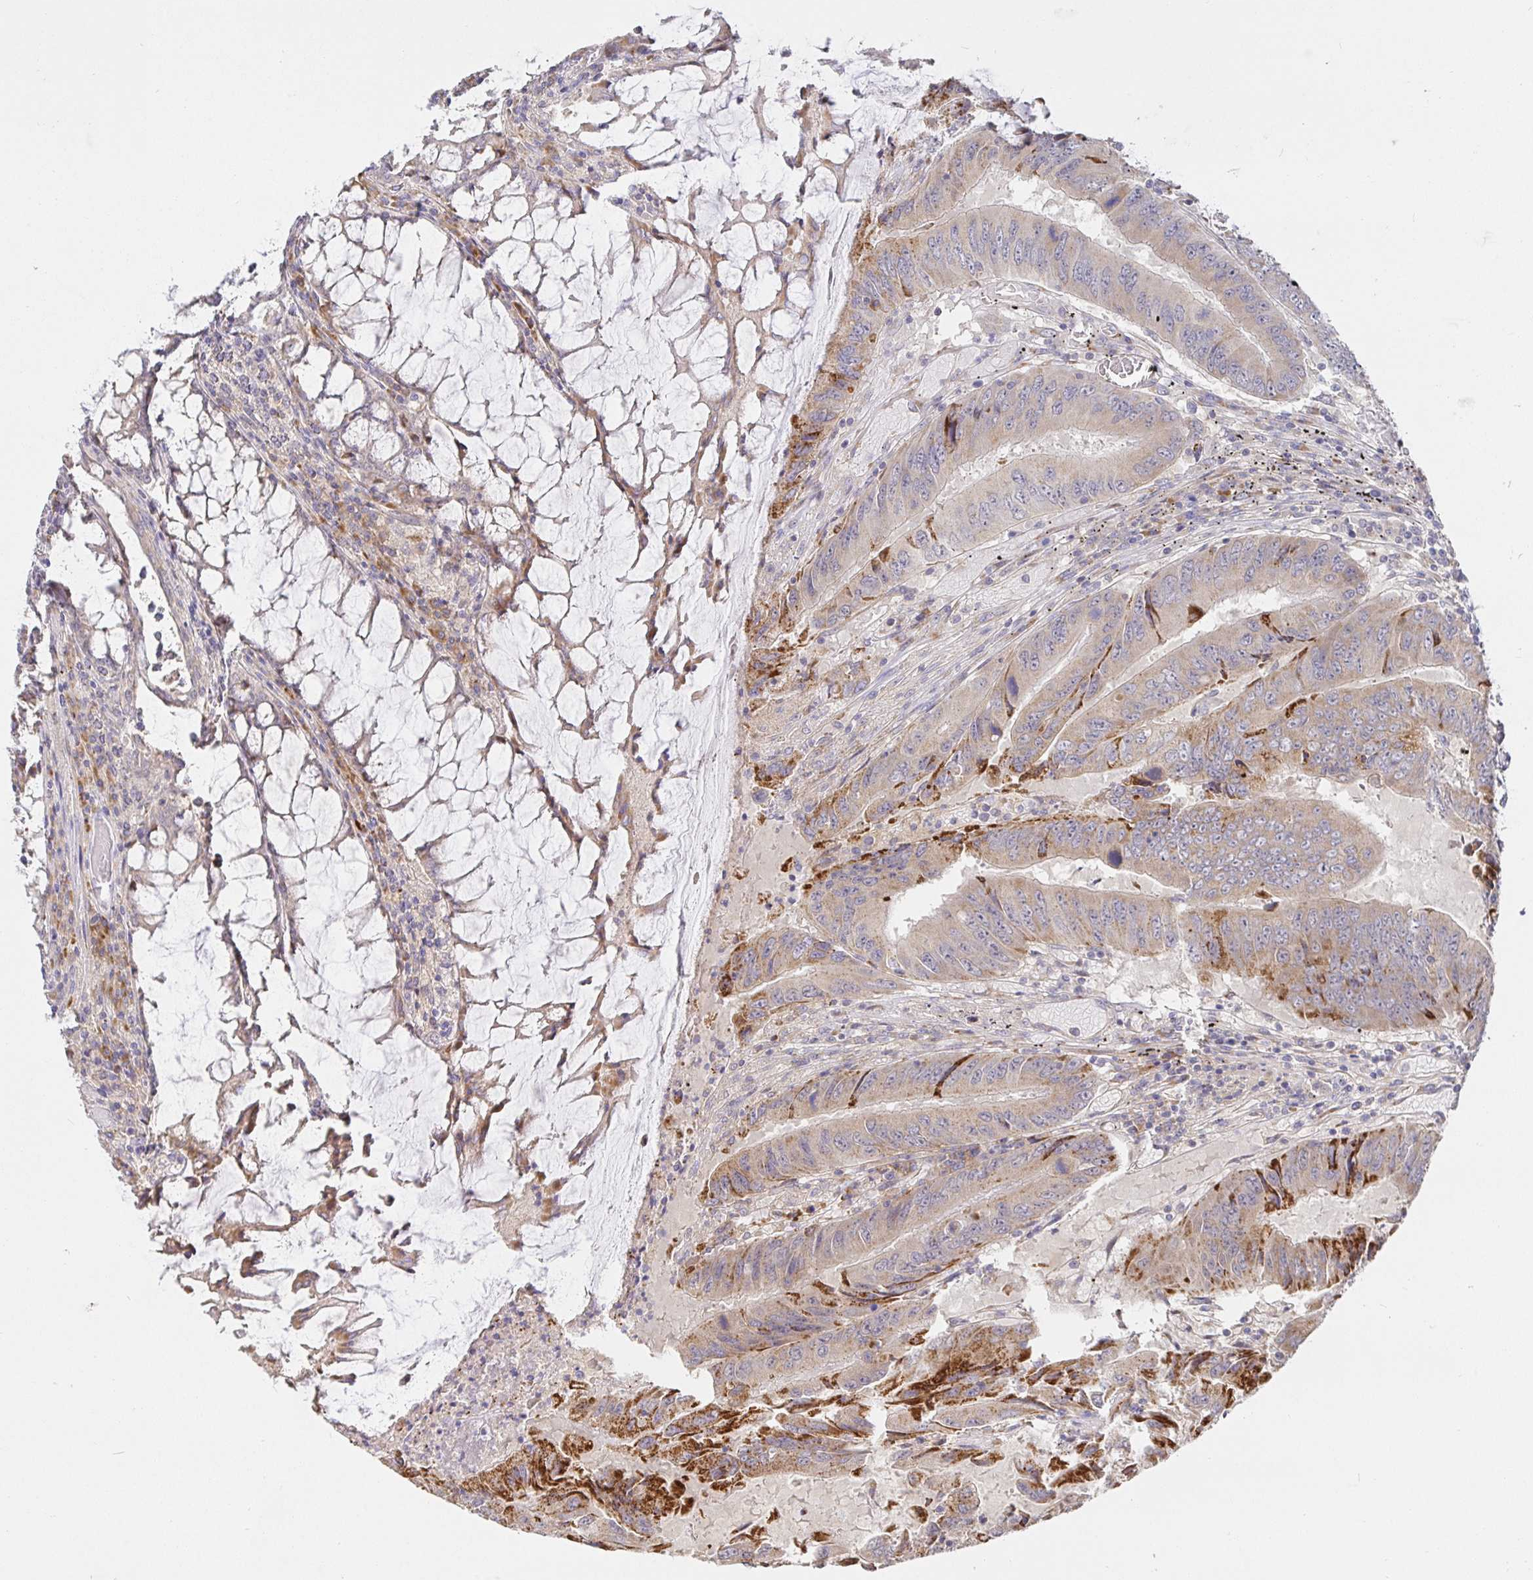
{"staining": {"intensity": "moderate", "quantity": "<25%", "location": "cytoplasmic/membranous"}, "tissue": "colorectal cancer", "cell_type": "Tumor cells", "image_type": "cancer", "snomed": [{"axis": "morphology", "description": "Adenocarcinoma, NOS"}, {"axis": "topography", "description": "Colon"}], "caption": "Immunohistochemistry of adenocarcinoma (colorectal) exhibits low levels of moderate cytoplasmic/membranous expression in approximately <25% of tumor cells.", "gene": "ZDHHC11", "patient": {"sex": "male", "age": 53}}